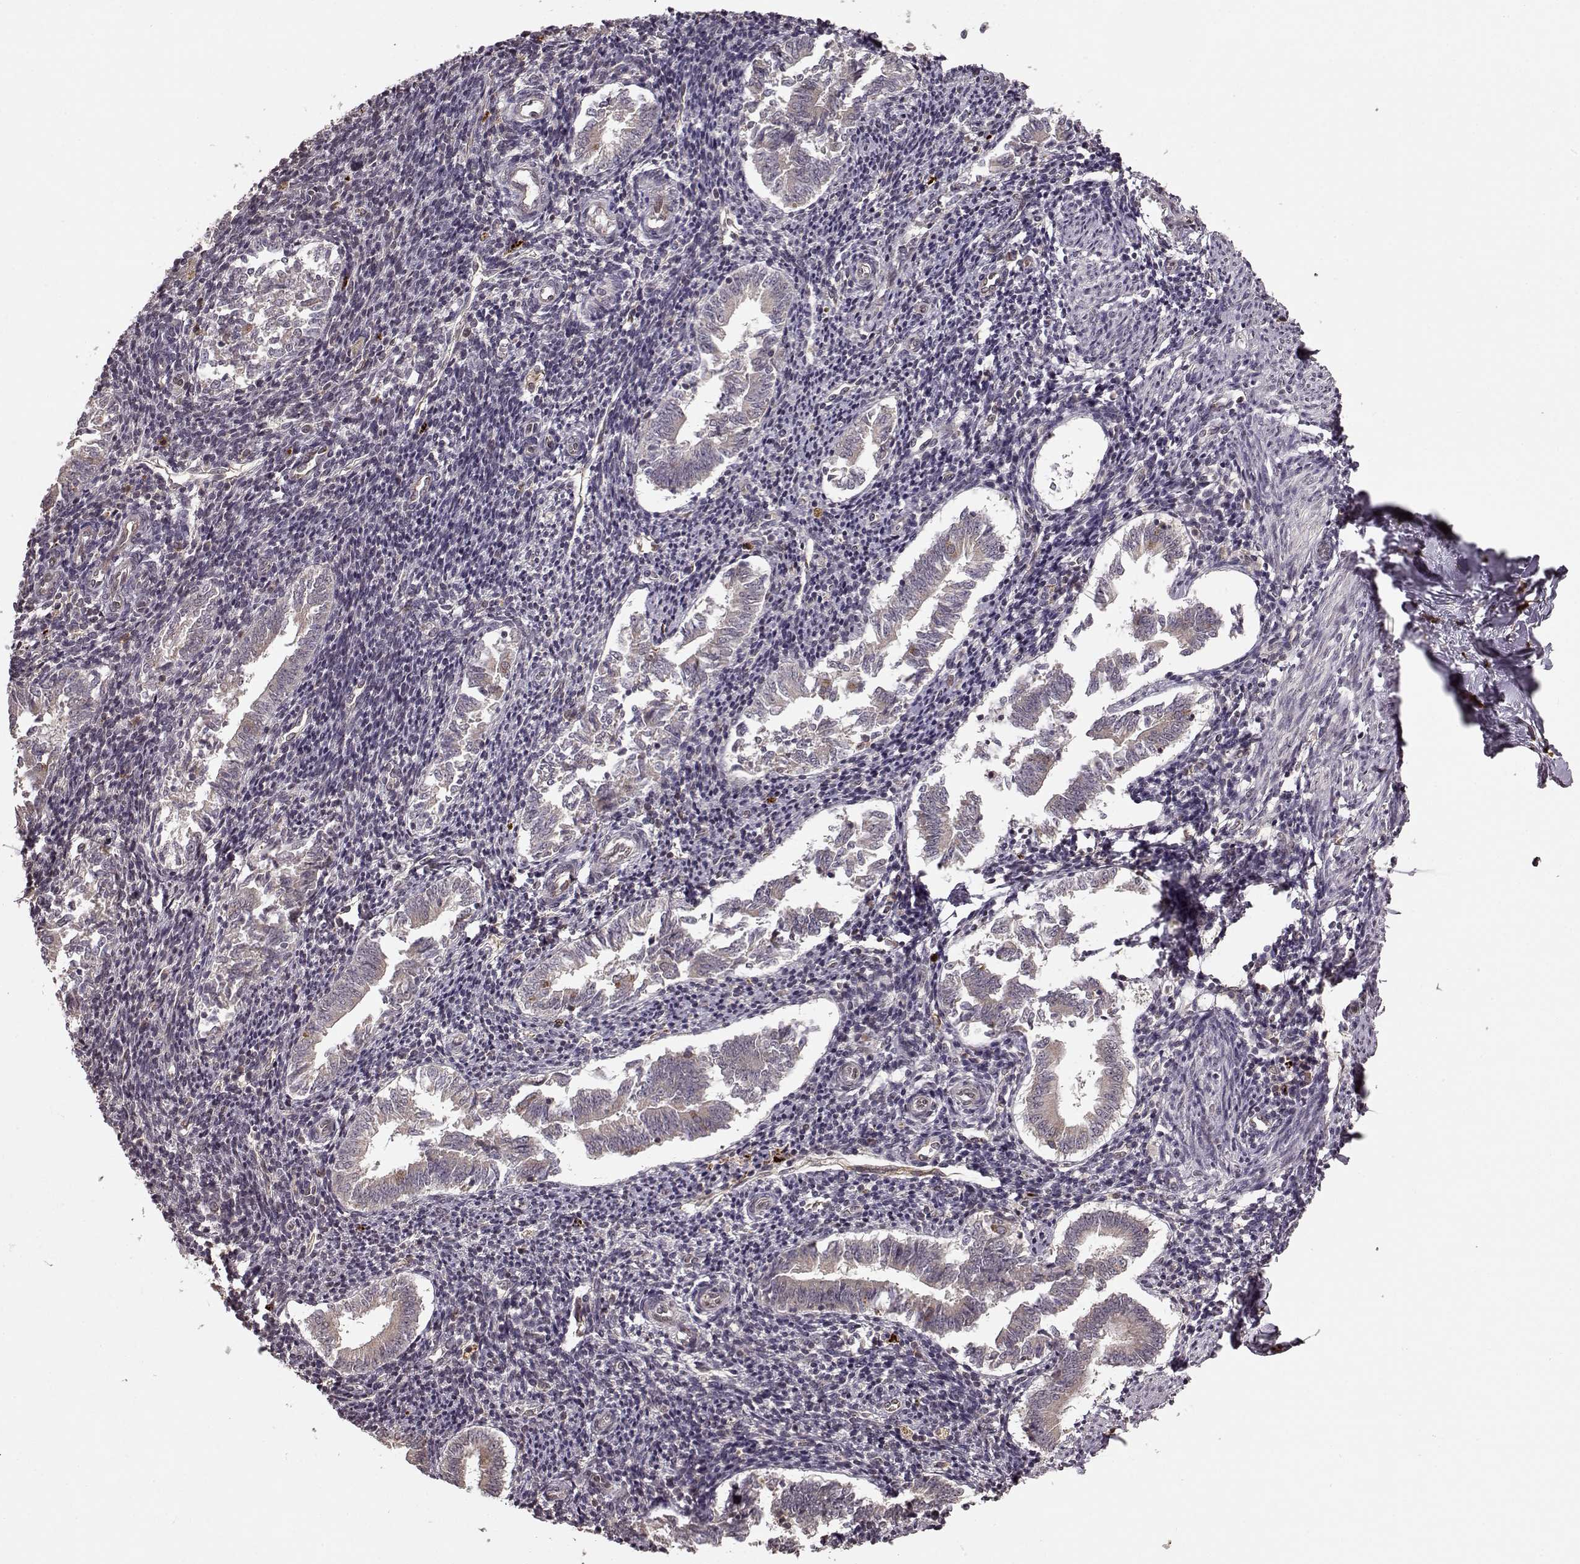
{"staining": {"intensity": "weak", "quantity": "<25%", "location": "cytoplasmic/membranous"}, "tissue": "endometrium", "cell_type": "Cells in endometrial stroma", "image_type": "normal", "snomed": [{"axis": "morphology", "description": "Normal tissue, NOS"}, {"axis": "topography", "description": "Endometrium"}], "caption": "Benign endometrium was stained to show a protein in brown. There is no significant staining in cells in endometrial stroma.", "gene": "YIPF5", "patient": {"sex": "female", "age": 25}}